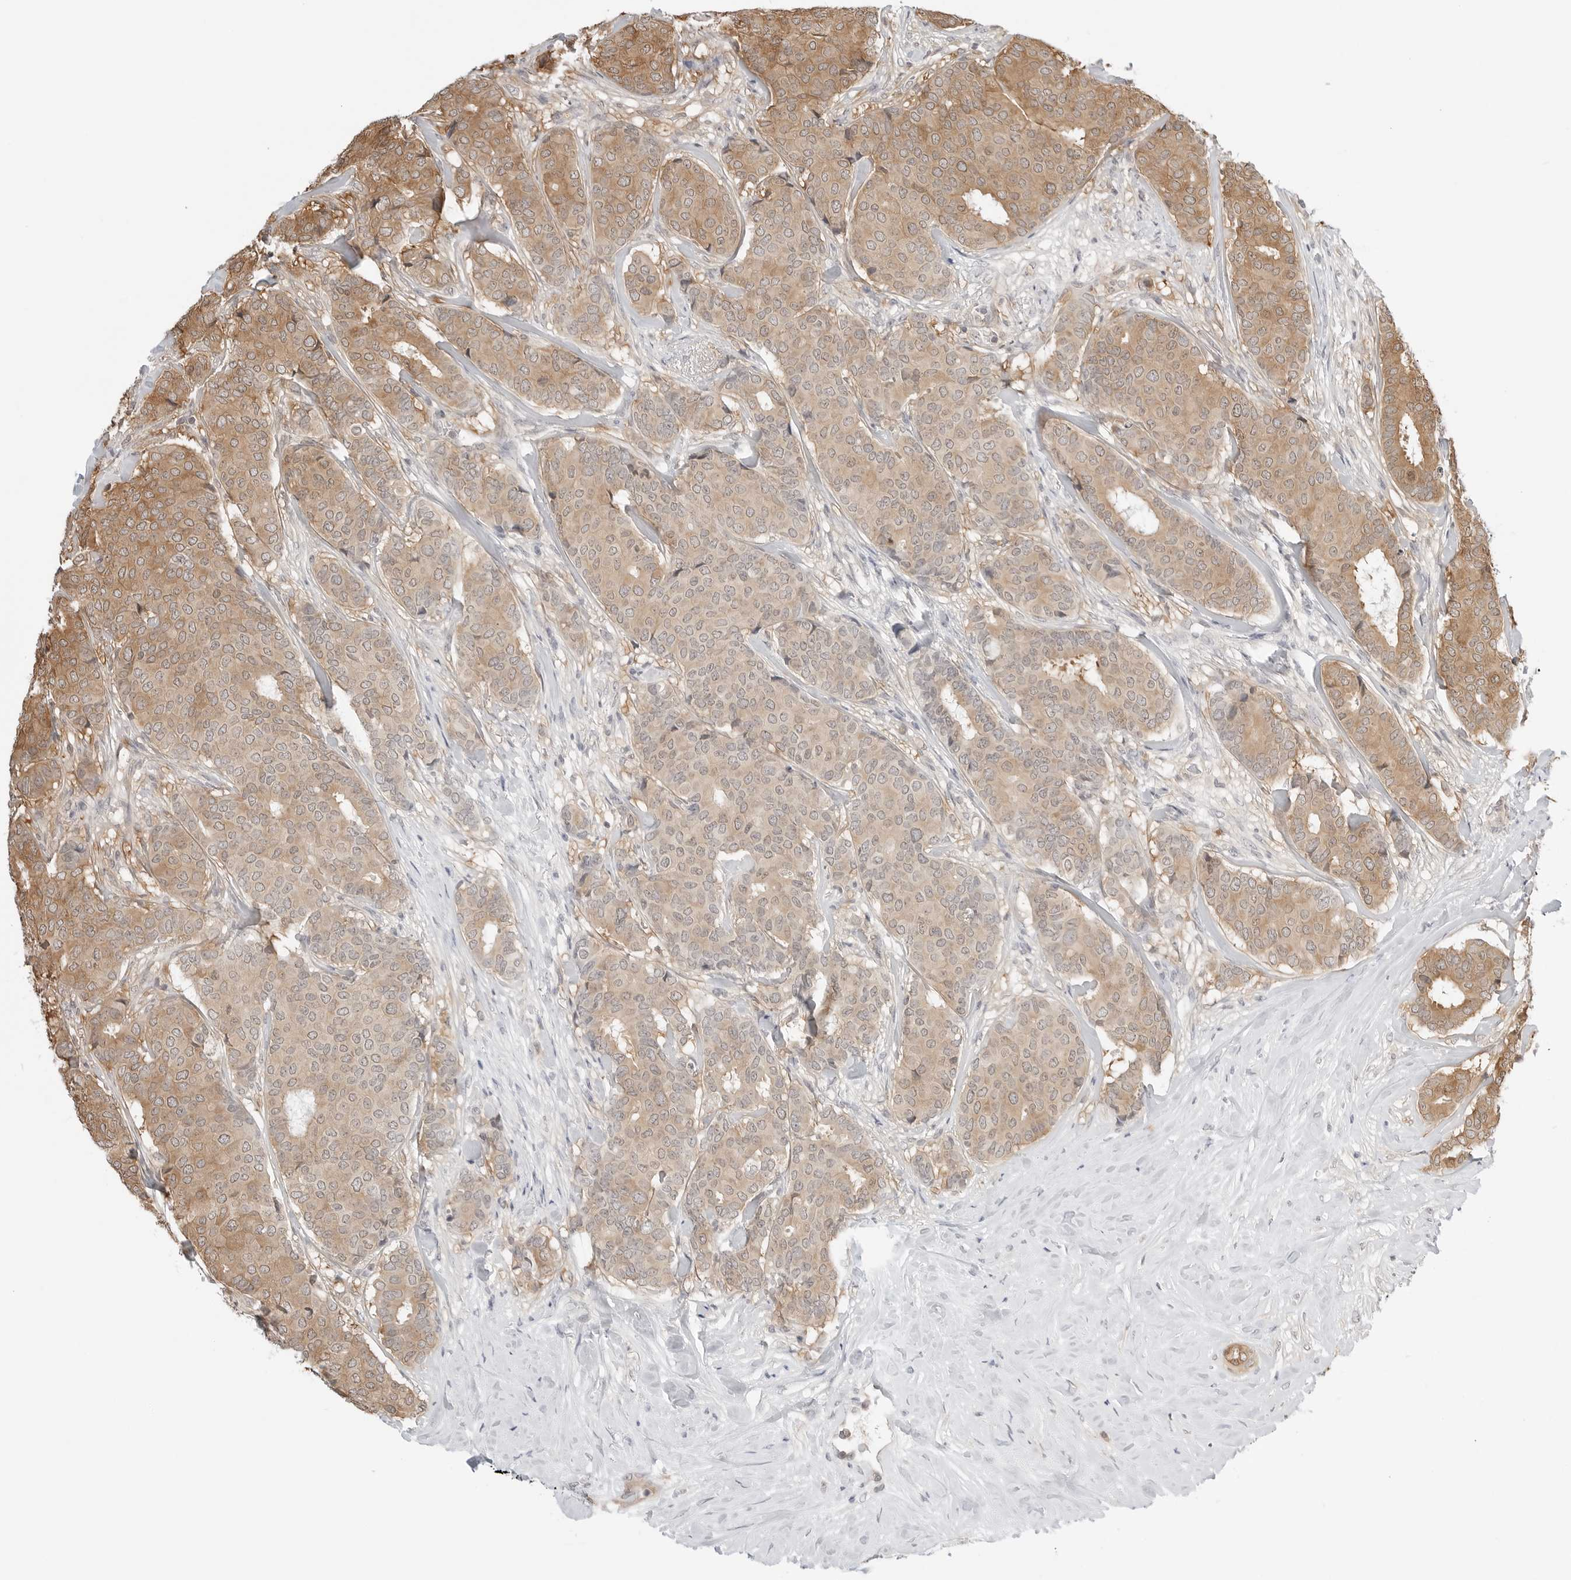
{"staining": {"intensity": "moderate", "quantity": ">75%", "location": "cytoplasmic/membranous"}, "tissue": "breast cancer", "cell_type": "Tumor cells", "image_type": "cancer", "snomed": [{"axis": "morphology", "description": "Duct carcinoma"}, {"axis": "topography", "description": "Breast"}], "caption": "Moderate cytoplasmic/membranous protein expression is seen in approximately >75% of tumor cells in breast intraductal carcinoma.", "gene": "NUDC", "patient": {"sex": "female", "age": 75}}